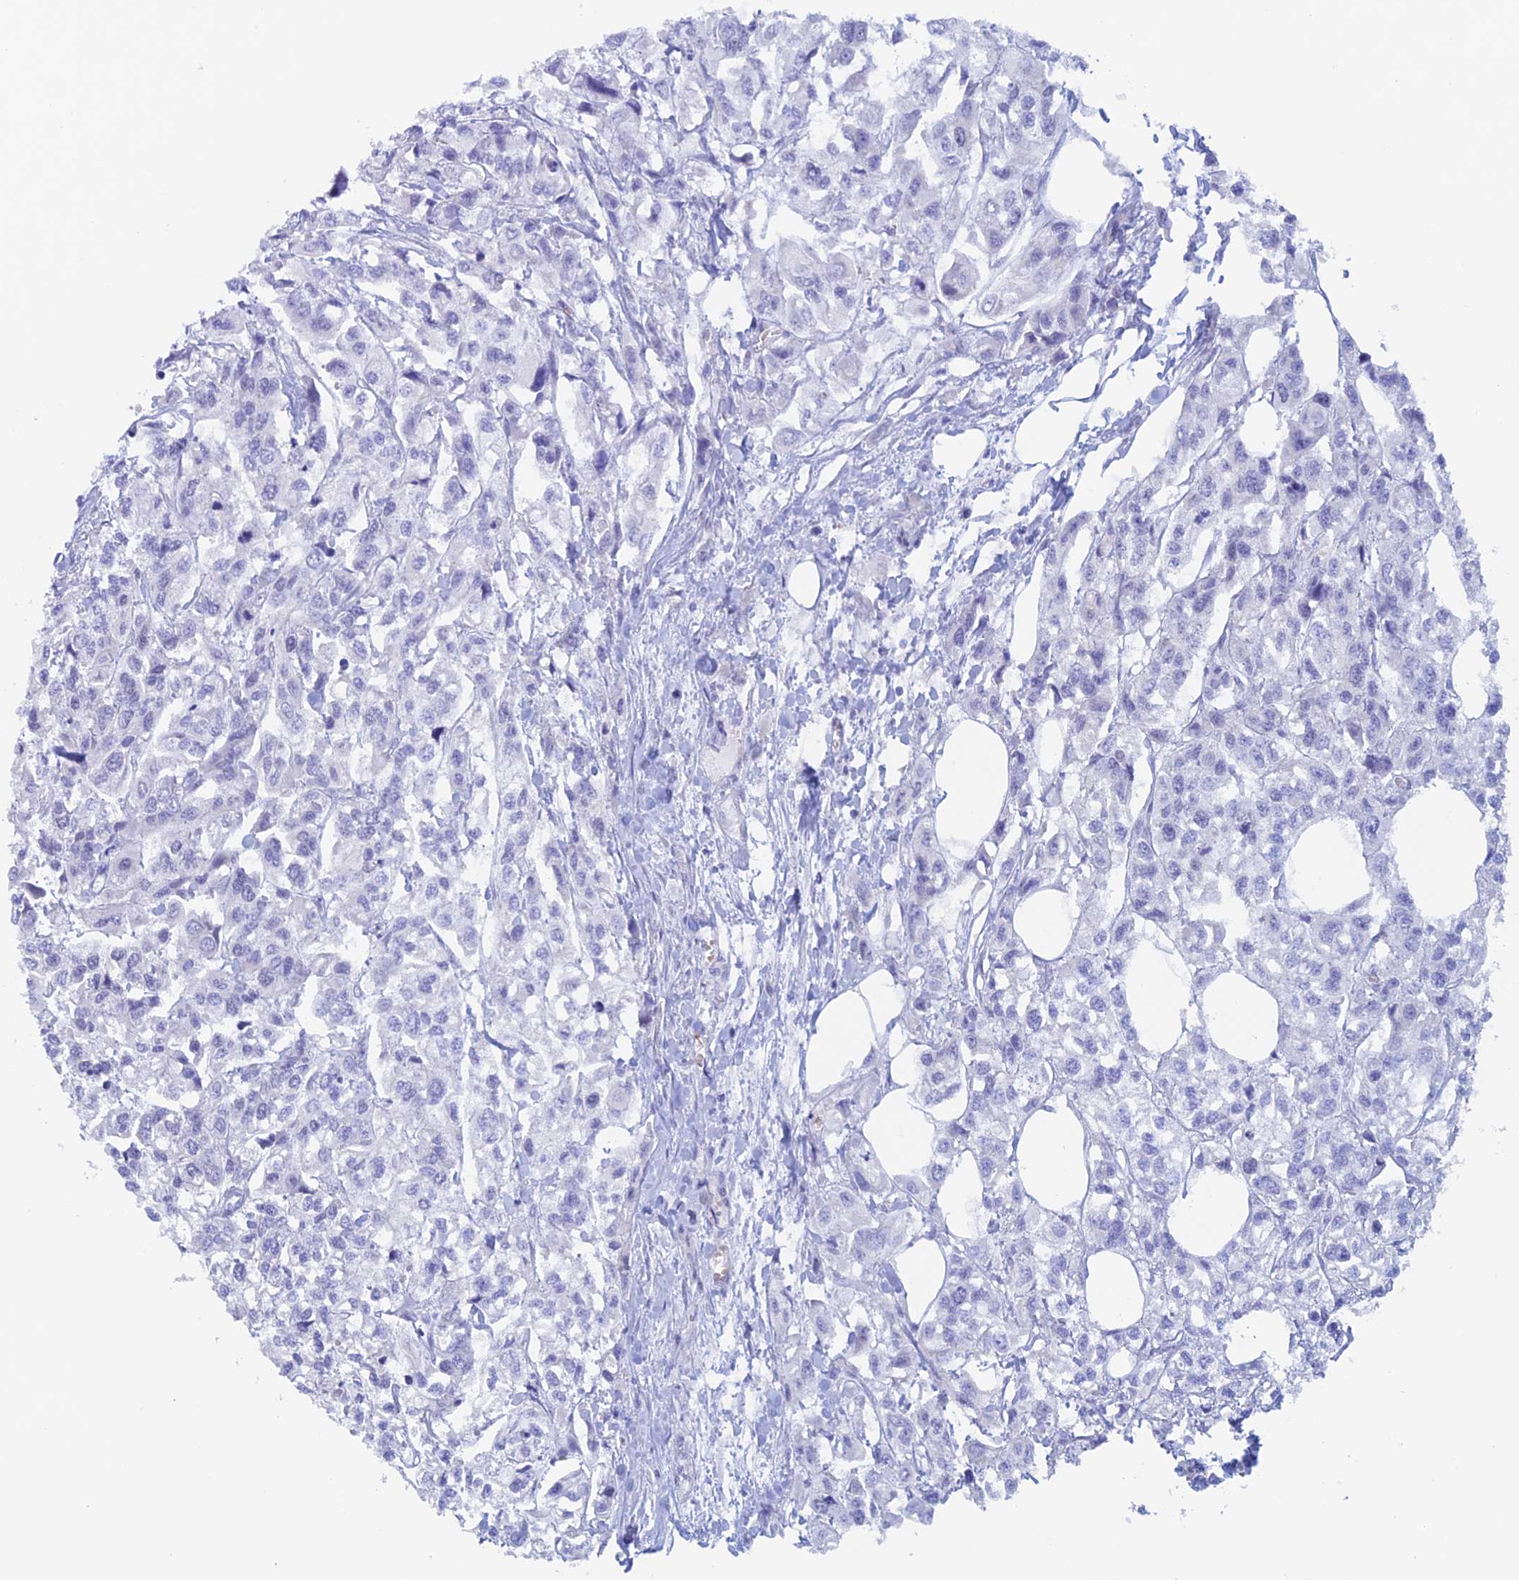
{"staining": {"intensity": "negative", "quantity": "none", "location": "none"}, "tissue": "urothelial cancer", "cell_type": "Tumor cells", "image_type": "cancer", "snomed": [{"axis": "morphology", "description": "Urothelial carcinoma, High grade"}, {"axis": "topography", "description": "Urinary bladder"}], "caption": "Immunohistochemistry photomicrograph of high-grade urothelial carcinoma stained for a protein (brown), which reveals no positivity in tumor cells.", "gene": "PSMC3IP", "patient": {"sex": "male", "age": 67}}